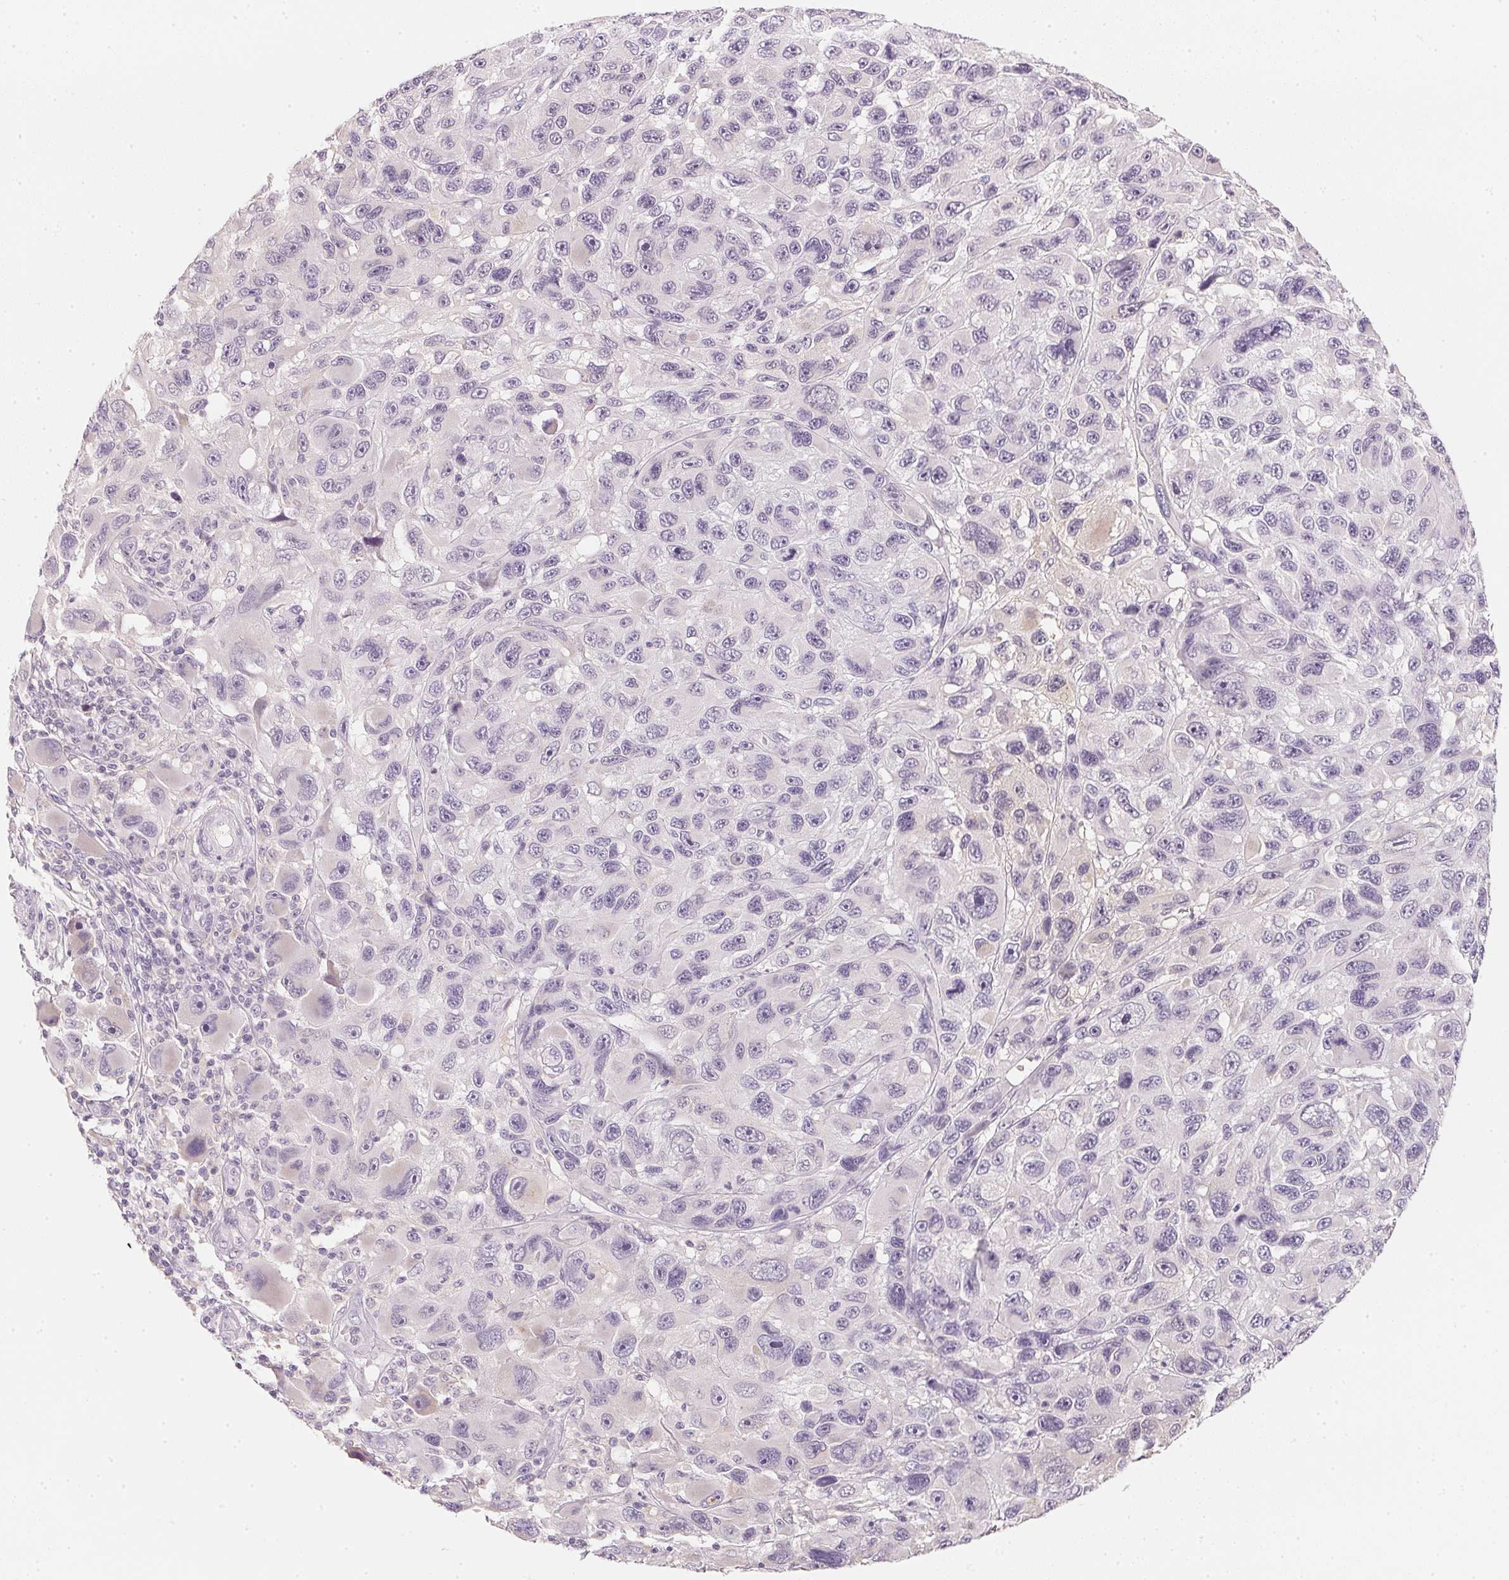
{"staining": {"intensity": "negative", "quantity": "none", "location": "none"}, "tissue": "melanoma", "cell_type": "Tumor cells", "image_type": "cancer", "snomed": [{"axis": "morphology", "description": "Malignant melanoma, NOS"}, {"axis": "topography", "description": "Skin"}], "caption": "DAB immunohistochemical staining of human malignant melanoma shows no significant staining in tumor cells. (DAB immunohistochemistry with hematoxylin counter stain).", "gene": "CFAP276", "patient": {"sex": "male", "age": 53}}